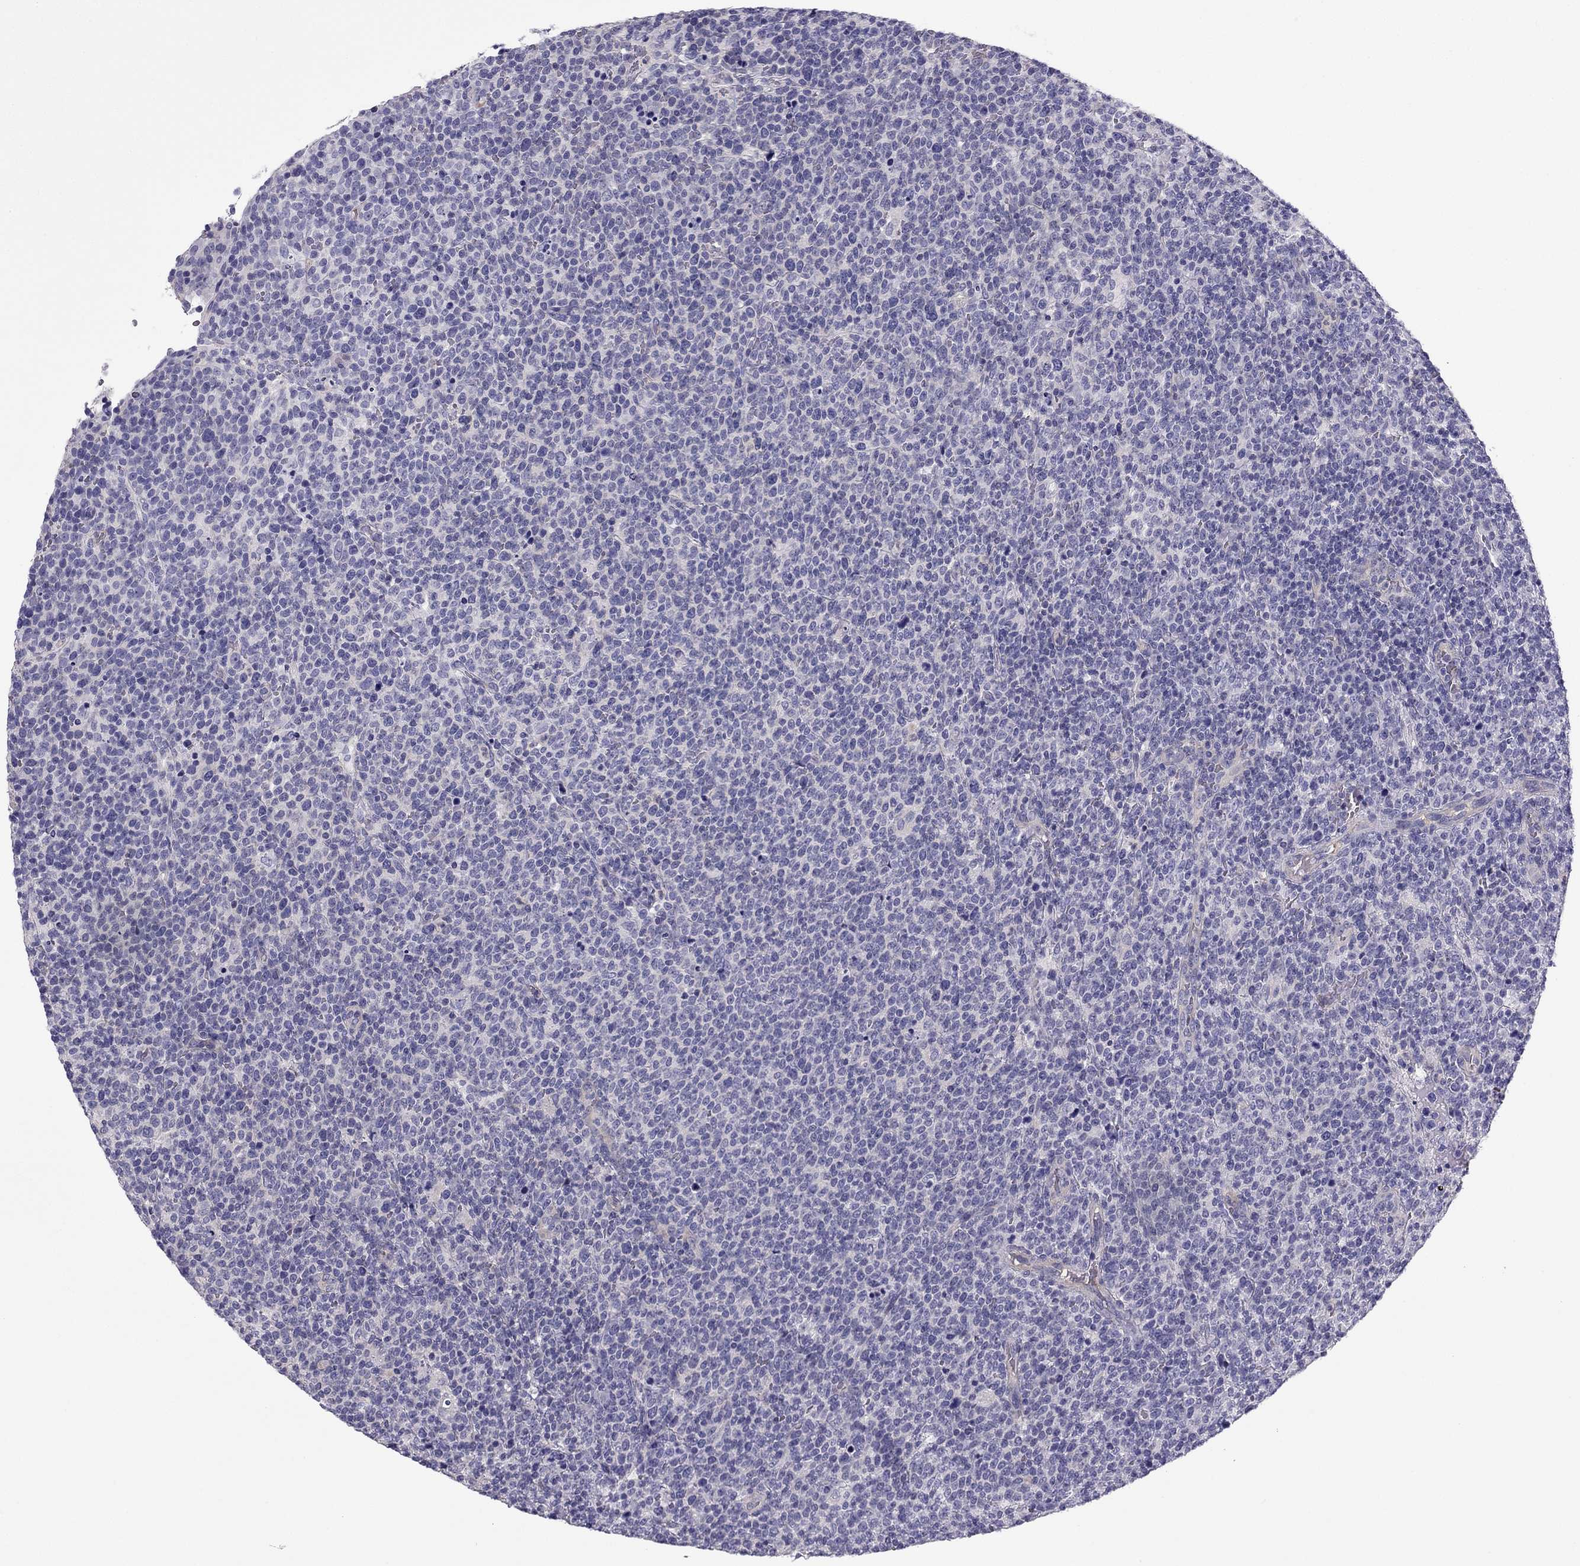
{"staining": {"intensity": "negative", "quantity": "none", "location": "none"}, "tissue": "lymphoma", "cell_type": "Tumor cells", "image_type": "cancer", "snomed": [{"axis": "morphology", "description": "Malignant lymphoma, non-Hodgkin's type, High grade"}, {"axis": "topography", "description": "Lymph node"}], "caption": "Image shows no protein positivity in tumor cells of high-grade malignant lymphoma, non-Hodgkin's type tissue.", "gene": "GJA8", "patient": {"sex": "male", "age": 61}}